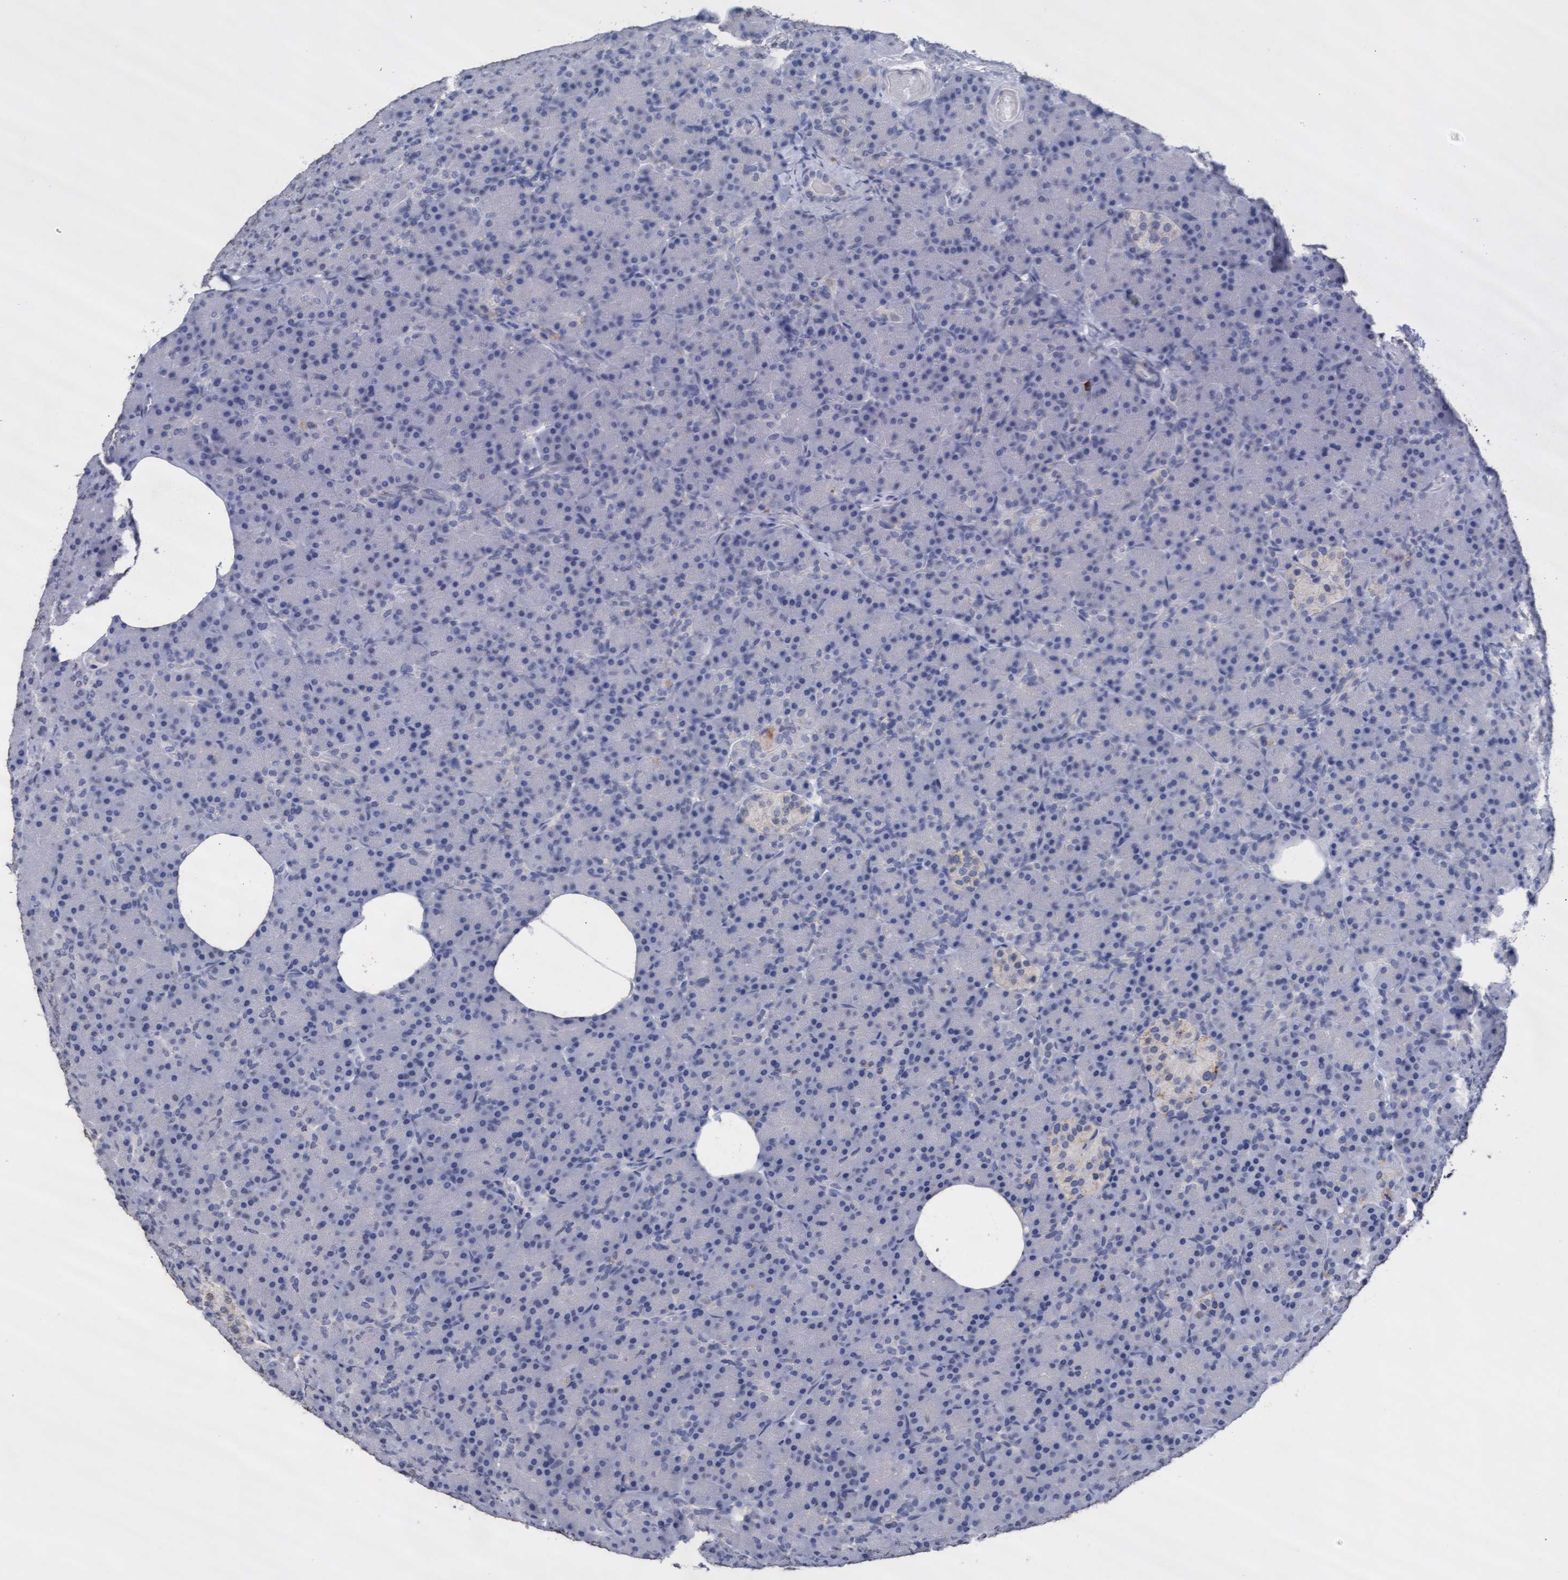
{"staining": {"intensity": "negative", "quantity": "none", "location": "none"}, "tissue": "pancreas", "cell_type": "Exocrine glandular cells", "image_type": "normal", "snomed": [{"axis": "morphology", "description": "Normal tissue, NOS"}, {"axis": "topography", "description": "Pancreas"}], "caption": "Immunohistochemistry (IHC) of unremarkable human pancreas demonstrates no staining in exocrine glandular cells.", "gene": "GPR39", "patient": {"sex": "female", "age": 43}}